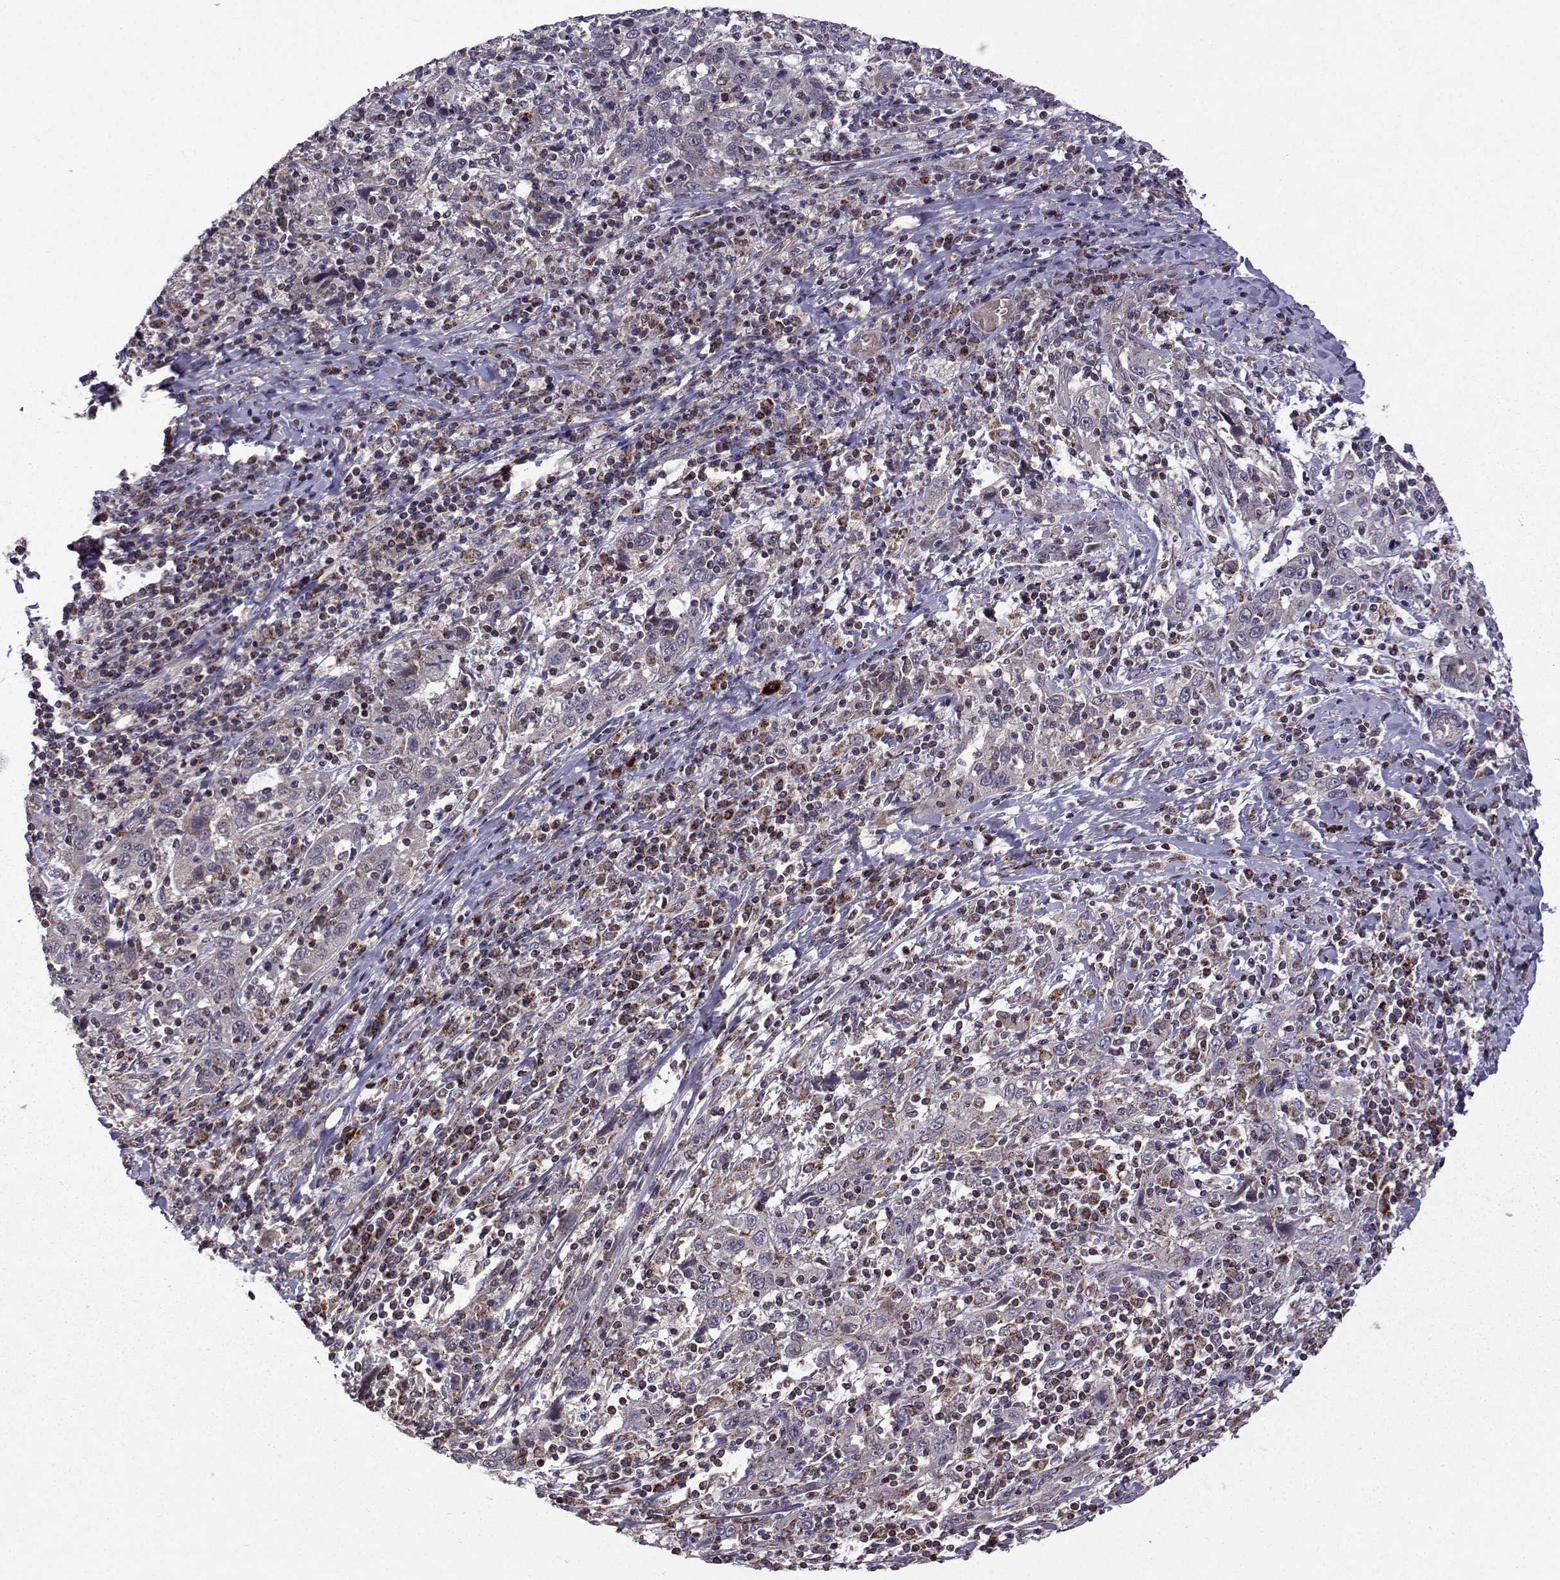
{"staining": {"intensity": "weak", "quantity": "<25%", "location": "cytoplasmic/membranous"}, "tissue": "cervical cancer", "cell_type": "Tumor cells", "image_type": "cancer", "snomed": [{"axis": "morphology", "description": "Squamous cell carcinoma, NOS"}, {"axis": "topography", "description": "Cervix"}], "caption": "Cervical cancer was stained to show a protein in brown. There is no significant positivity in tumor cells.", "gene": "TAB2", "patient": {"sex": "female", "age": 46}}